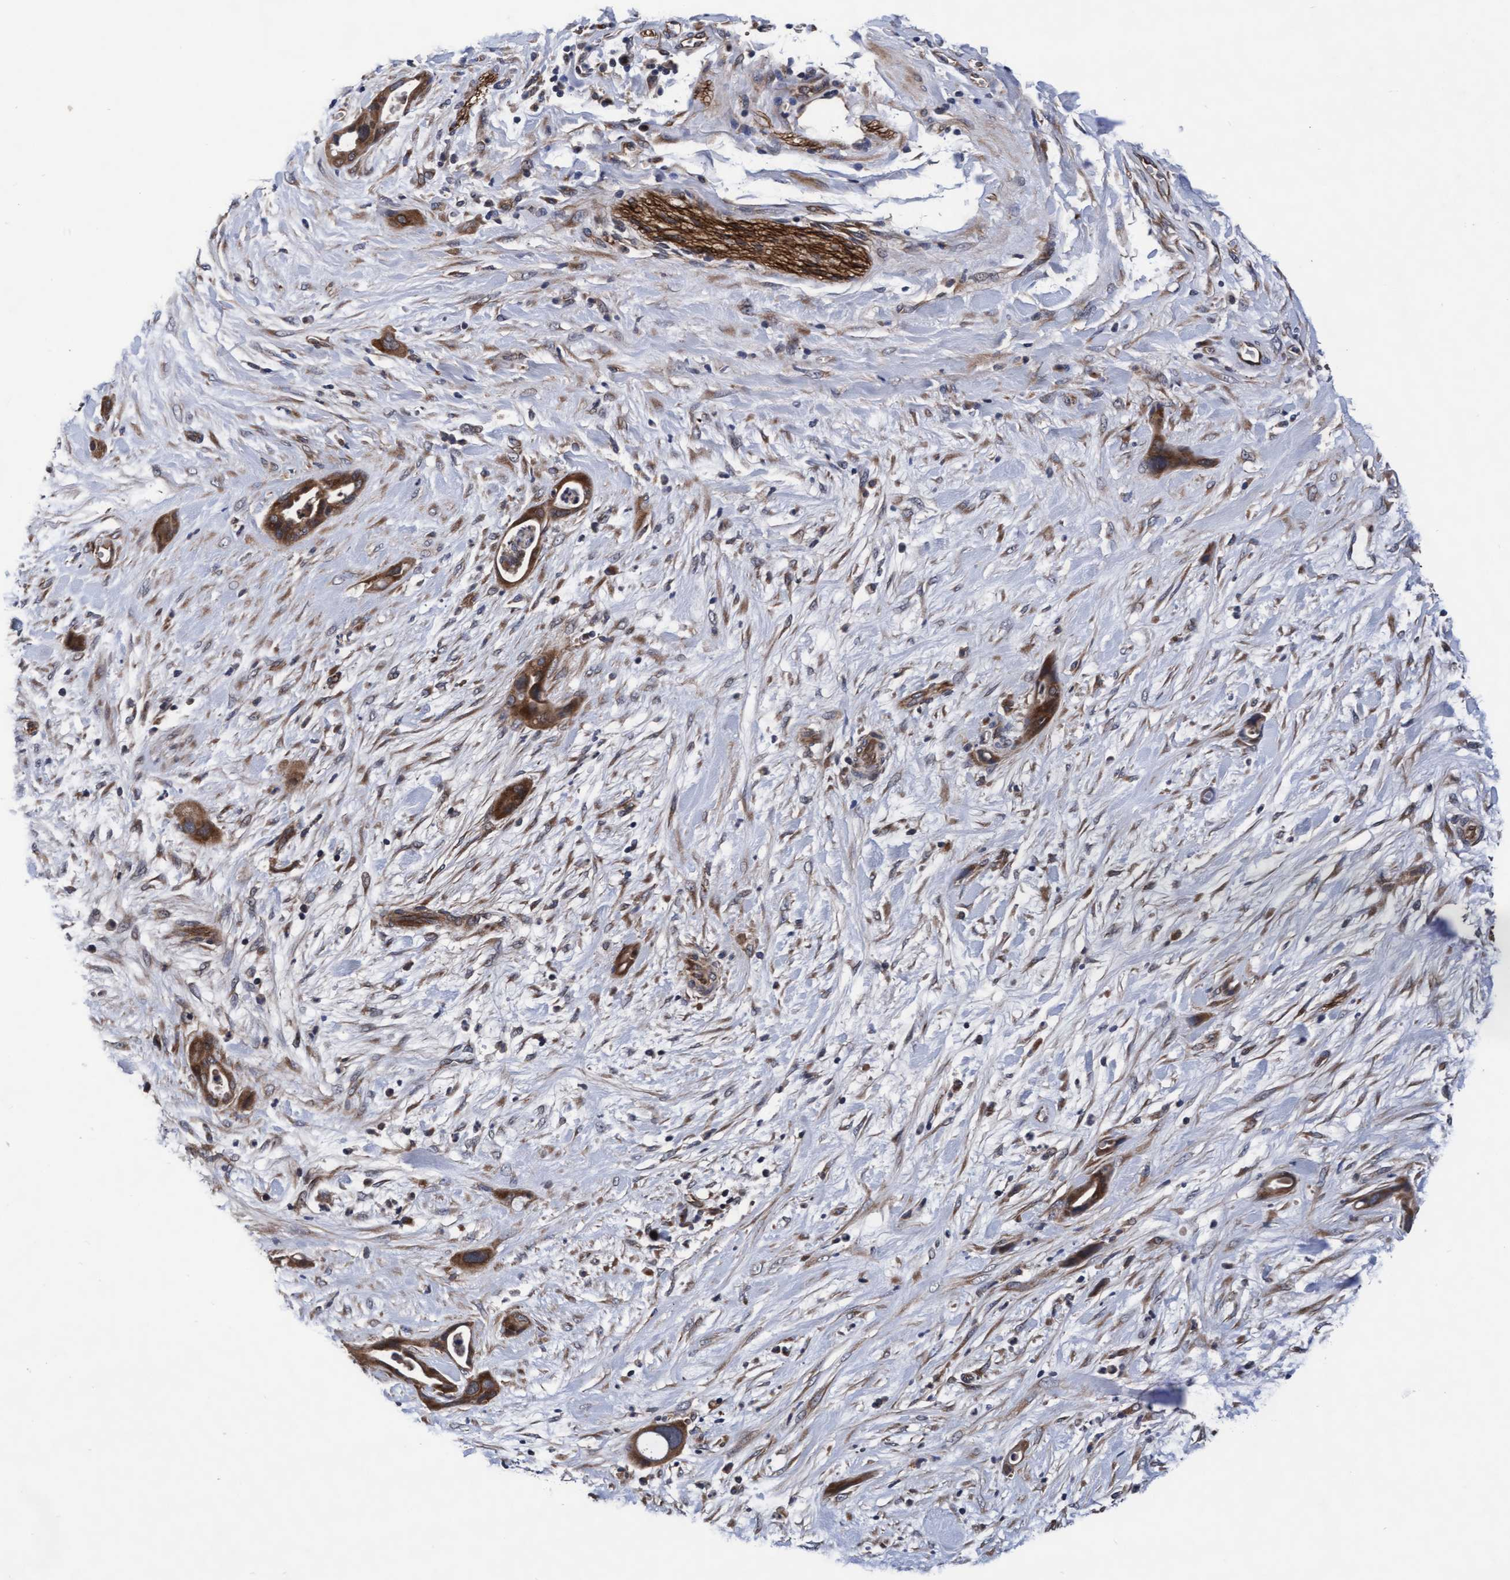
{"staining": {"intensity": "moderate", "quantity": ">75%", "location": "cytoplasmic/membranous"}, "tissue": "pancreatic cancer", "cell_type": "Tumor cells", "image_type": "cancer", "snomed": [{"axis": "morphology", "description": "Adenocarcinoma, NOS"}, {"axis": "topography", "description": "Pancreas"}], "caption": "A medium amount of moderate cytoplasmic/membranous positivity is seen in about >75% of tumor cells in pancreatic cancer (adenocarcinoma) tissue.", "gene": "EFCAB13", "patient": {"sex": "male", "age": 59}}